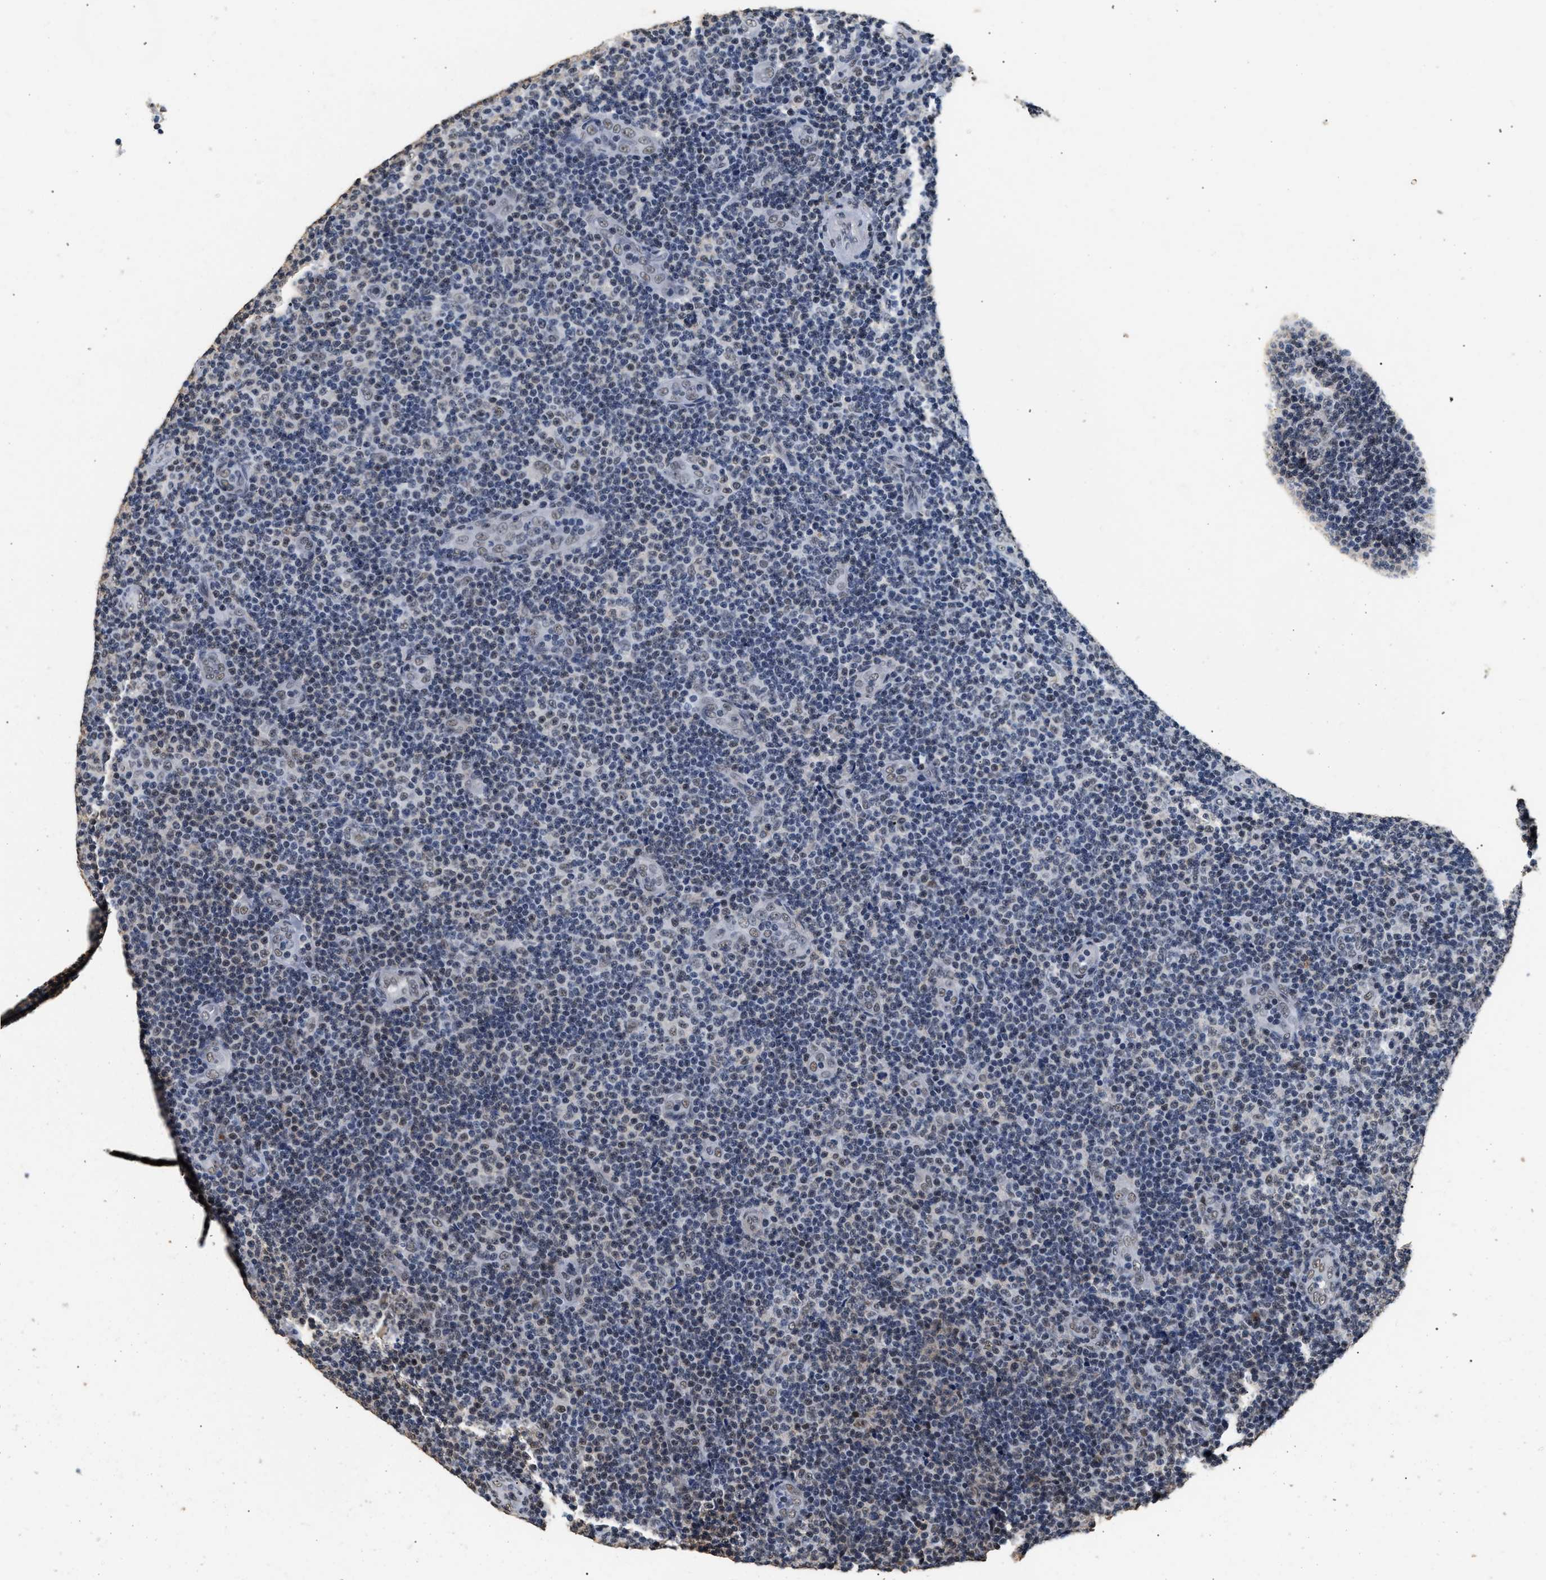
{"staining": {"intensity": "weak", "quantity": "<25%", "location": "nuclear"}, "tissue": "lymphoma", "cell_type": "Tumor cells", "image_type": "cancer", "snomed": [{"axis": "morphology", "description": "Malignant lymphoma, non-Hodgkin's type, Low grade"}, {"axis": "topography", "description": "Lymph node"}], "caption": "IHC photomicrograph of human lymphoma stained for a protein (brown), which demonstrates no positivity in tumor cells.", "gene": "THOC1", "patient": {"sex": "male", "age": 83}}